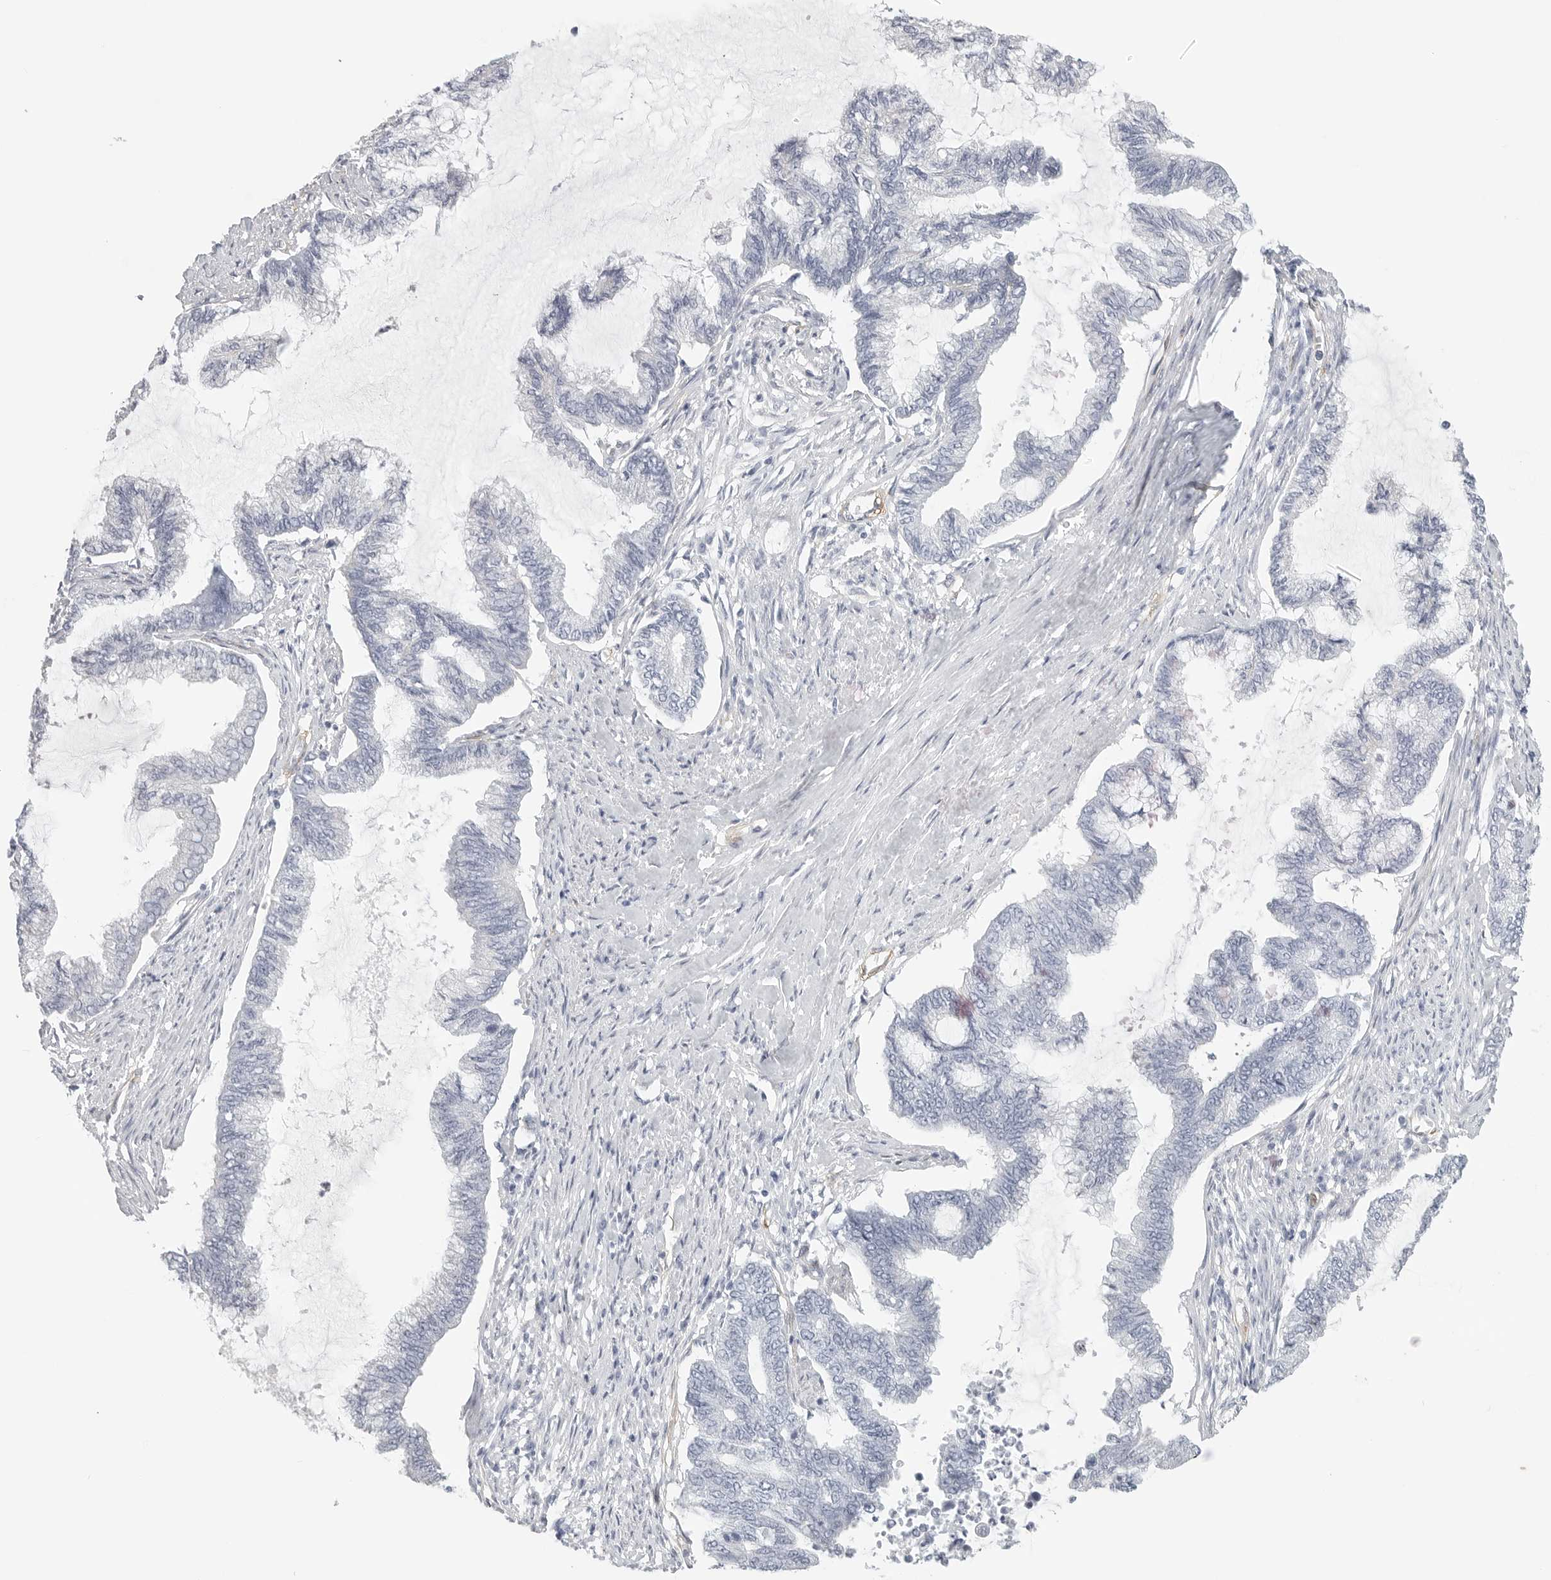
{"staining": {"intensity": "negative", "quantity": "none", "location": "none"}, "tissue": "endometrial cancer", "cell_type": "Tumor cells", "image_type": "cancer", "snomed": [{"axis": "morphology", "description": "Adenocarcinoma, NOS"}, {"axis": "topography", "description": "Endometrium"}], "caption": "High power microscopy image of an IHC photomicrograph of endometrial cancer (adenocarcinoma), revealing no significant expression in tumor cells.", "gene": "TNR", "patient": {"sex": "female", "age": 86}}